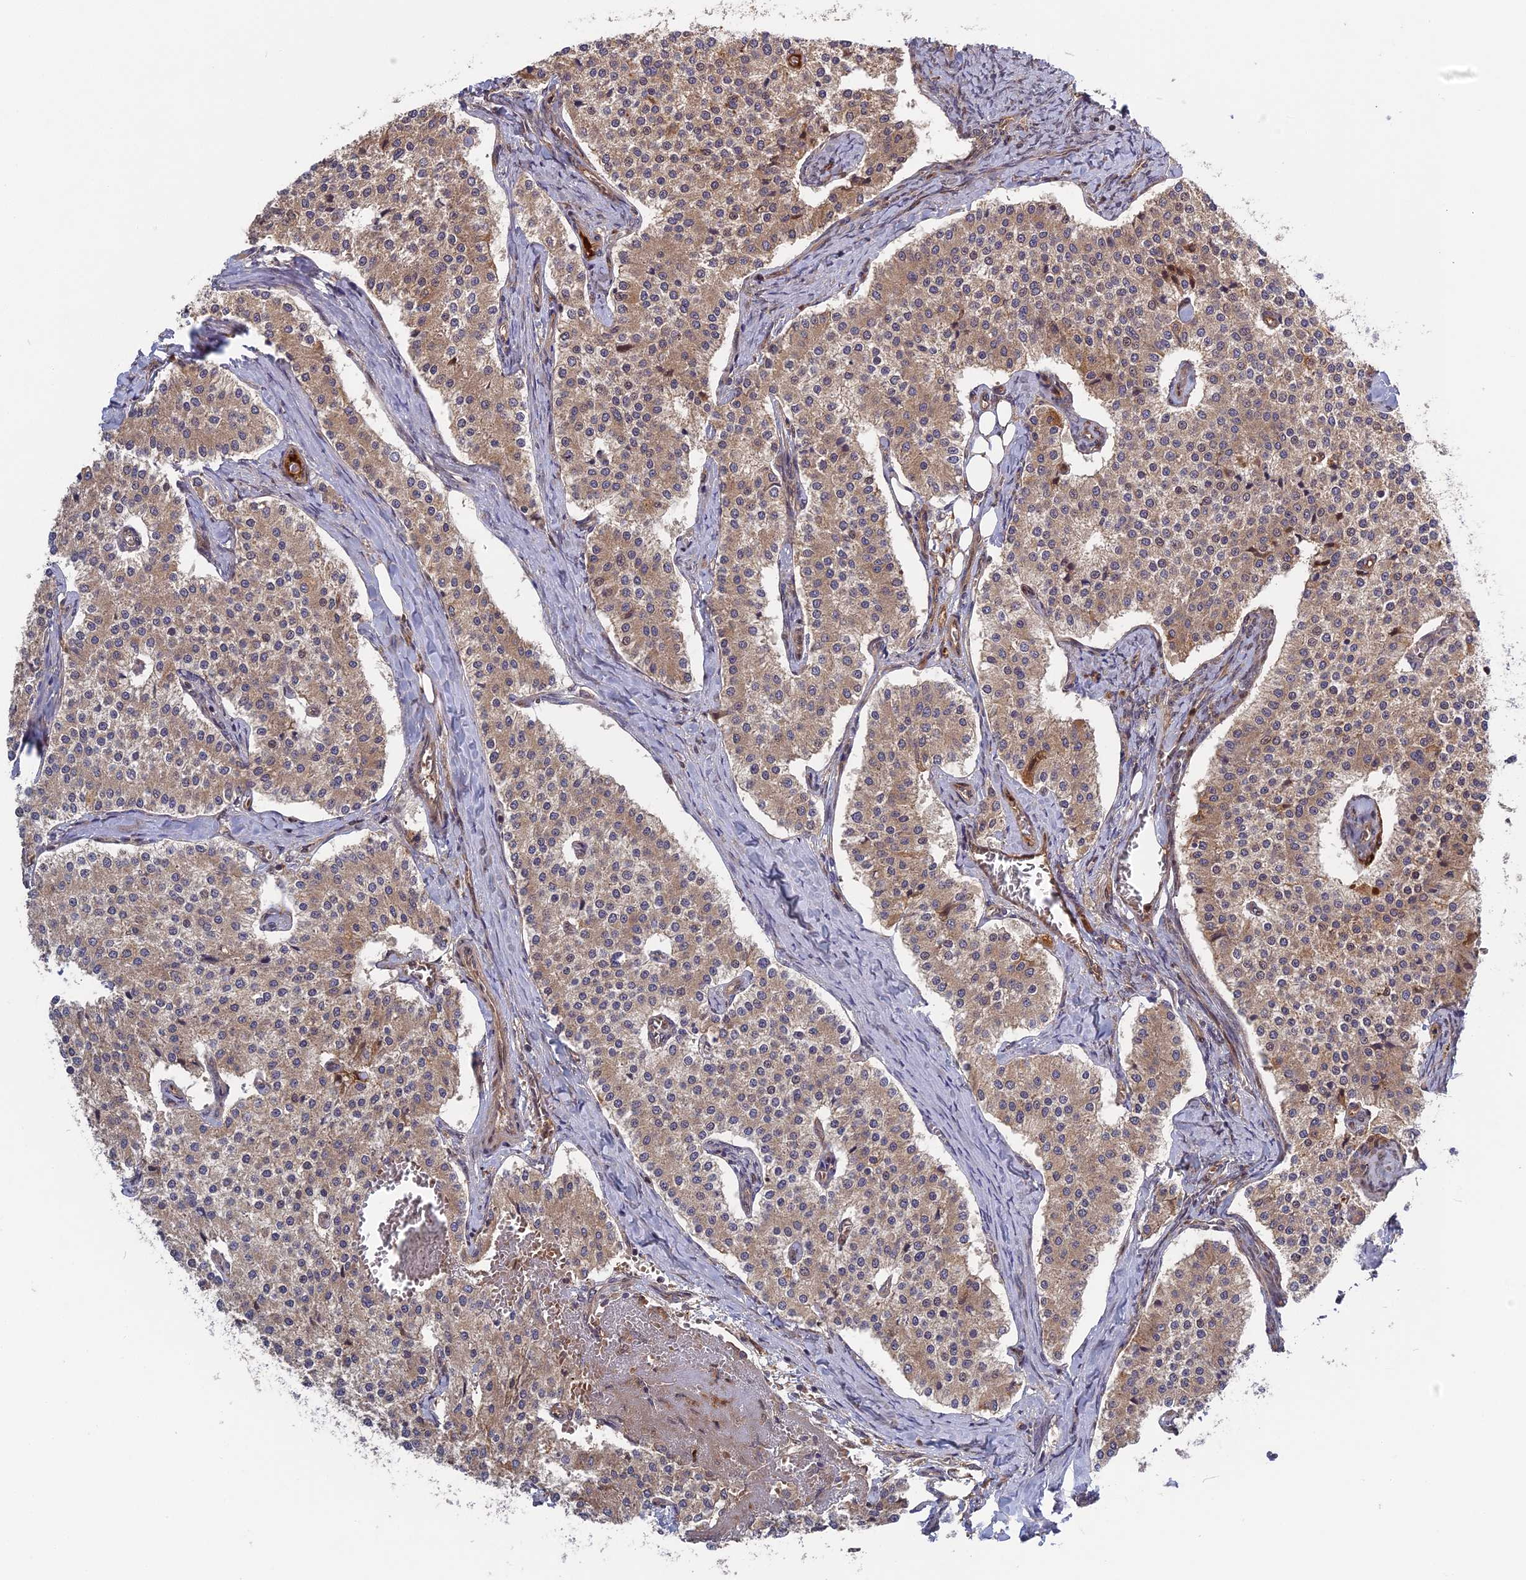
{"staining": {"intensity": "weak", "quantity": ">75%", "location": "cytoplasmic/membranous"}, "tissue": "carcinoid", "cell_type": "Tumor cells", "image_type": "cancer", "snomed": [{"axis": "morphology", "description": "Carcinoid, malignant, NOS"}, {"axis": "topography", "description": "Colon"}], "caption": "Human carcinoid (malignant) stained for a protein (brown) shows weak cytoplasmic/membranous positive staining in about >75% of tumor cells.", "gene": "TMUB2", "patient": {"sex": "female", "age": 52}}